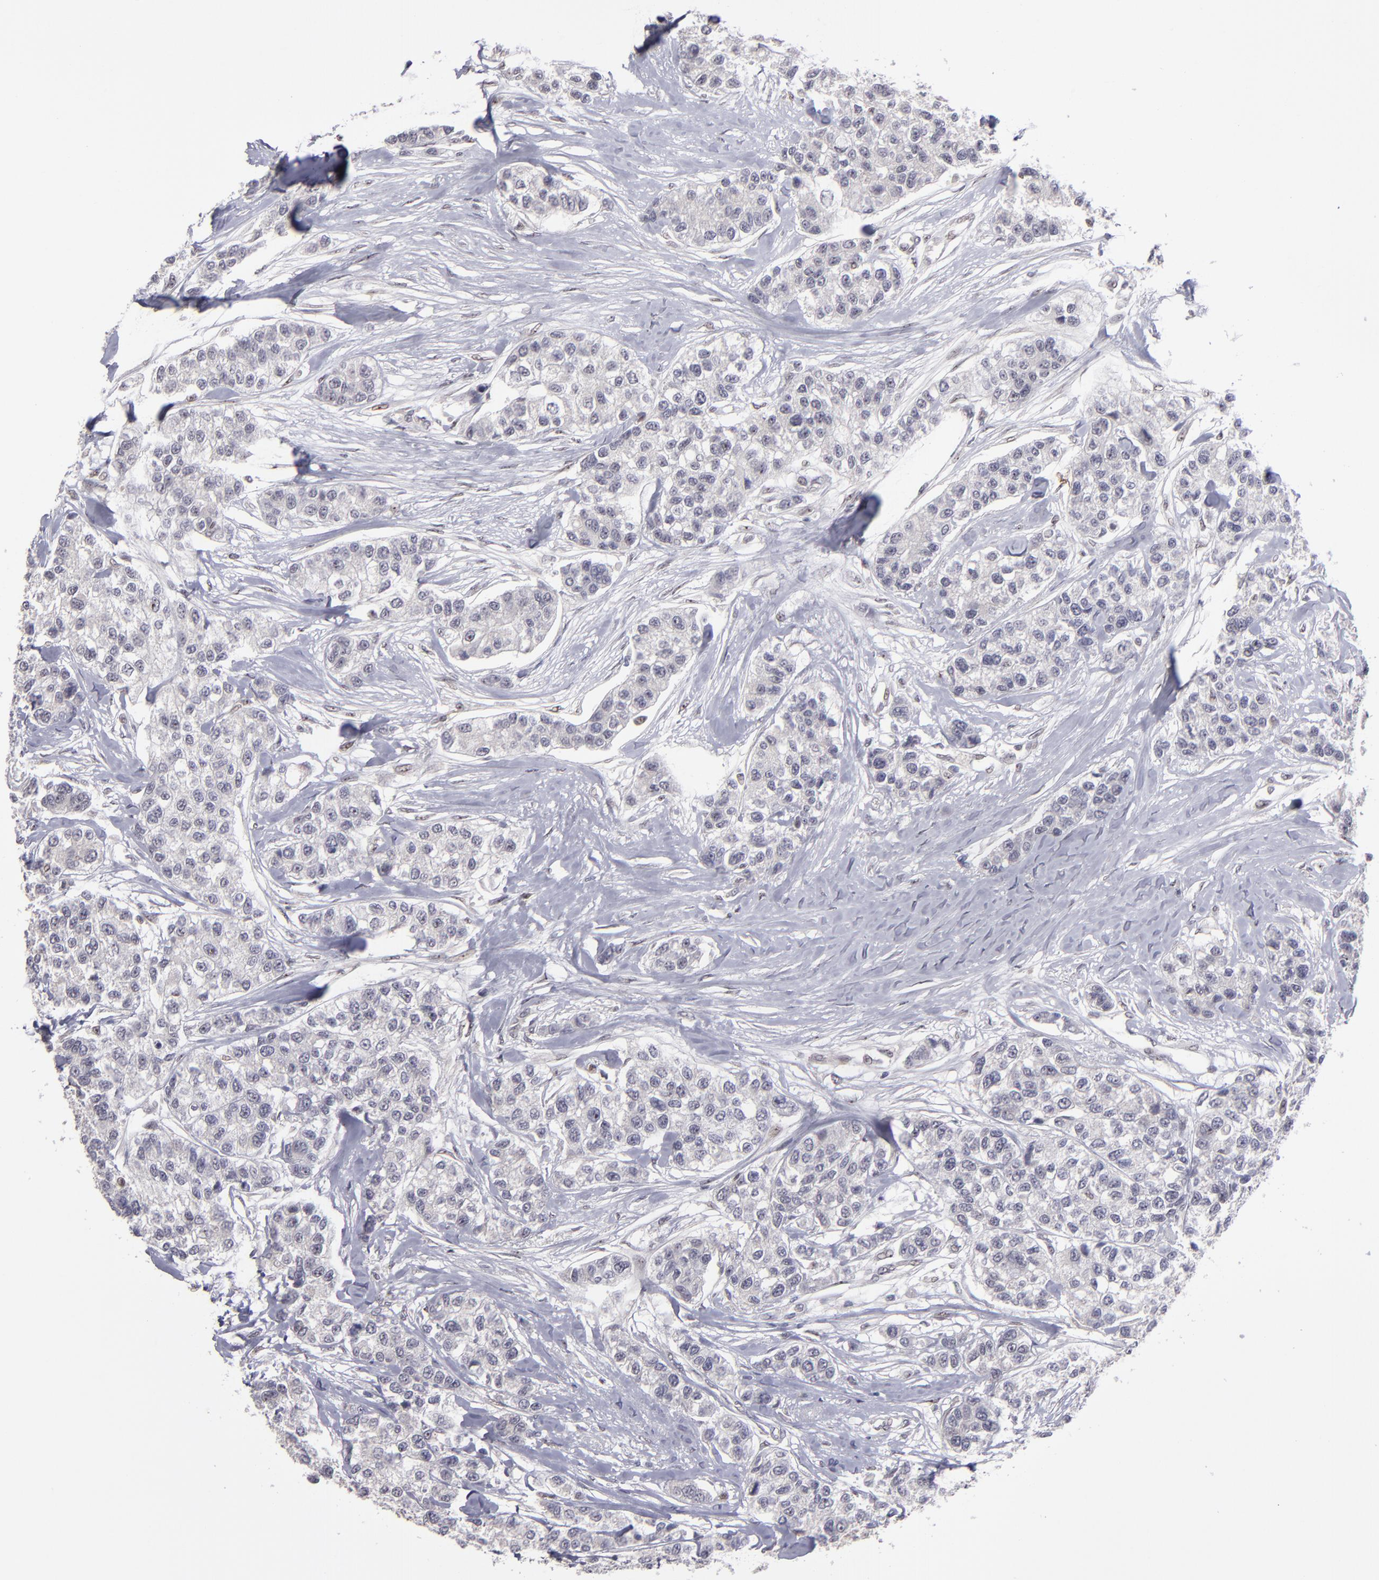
{"staining": {"intensity": "negative", "quantity": "none", "location": "none"}, "tissue": "breast cancer", "cell_type": "Tumor cells", "image_type": "cancer", "snomed": [{"axis": "morphology", "description": "Duct carcinoma"}, {"axis": "topography", "description": "Breast"}], "caption": "DAB (3,3'-diaminobenzidine) immunohistochemical staining of human infiltrating ductal carcinoma (breast) demonstrates no significant positivity in tumor cells.", "gene": "RREB1", "patient": {"sex": "female", "age": 51}}